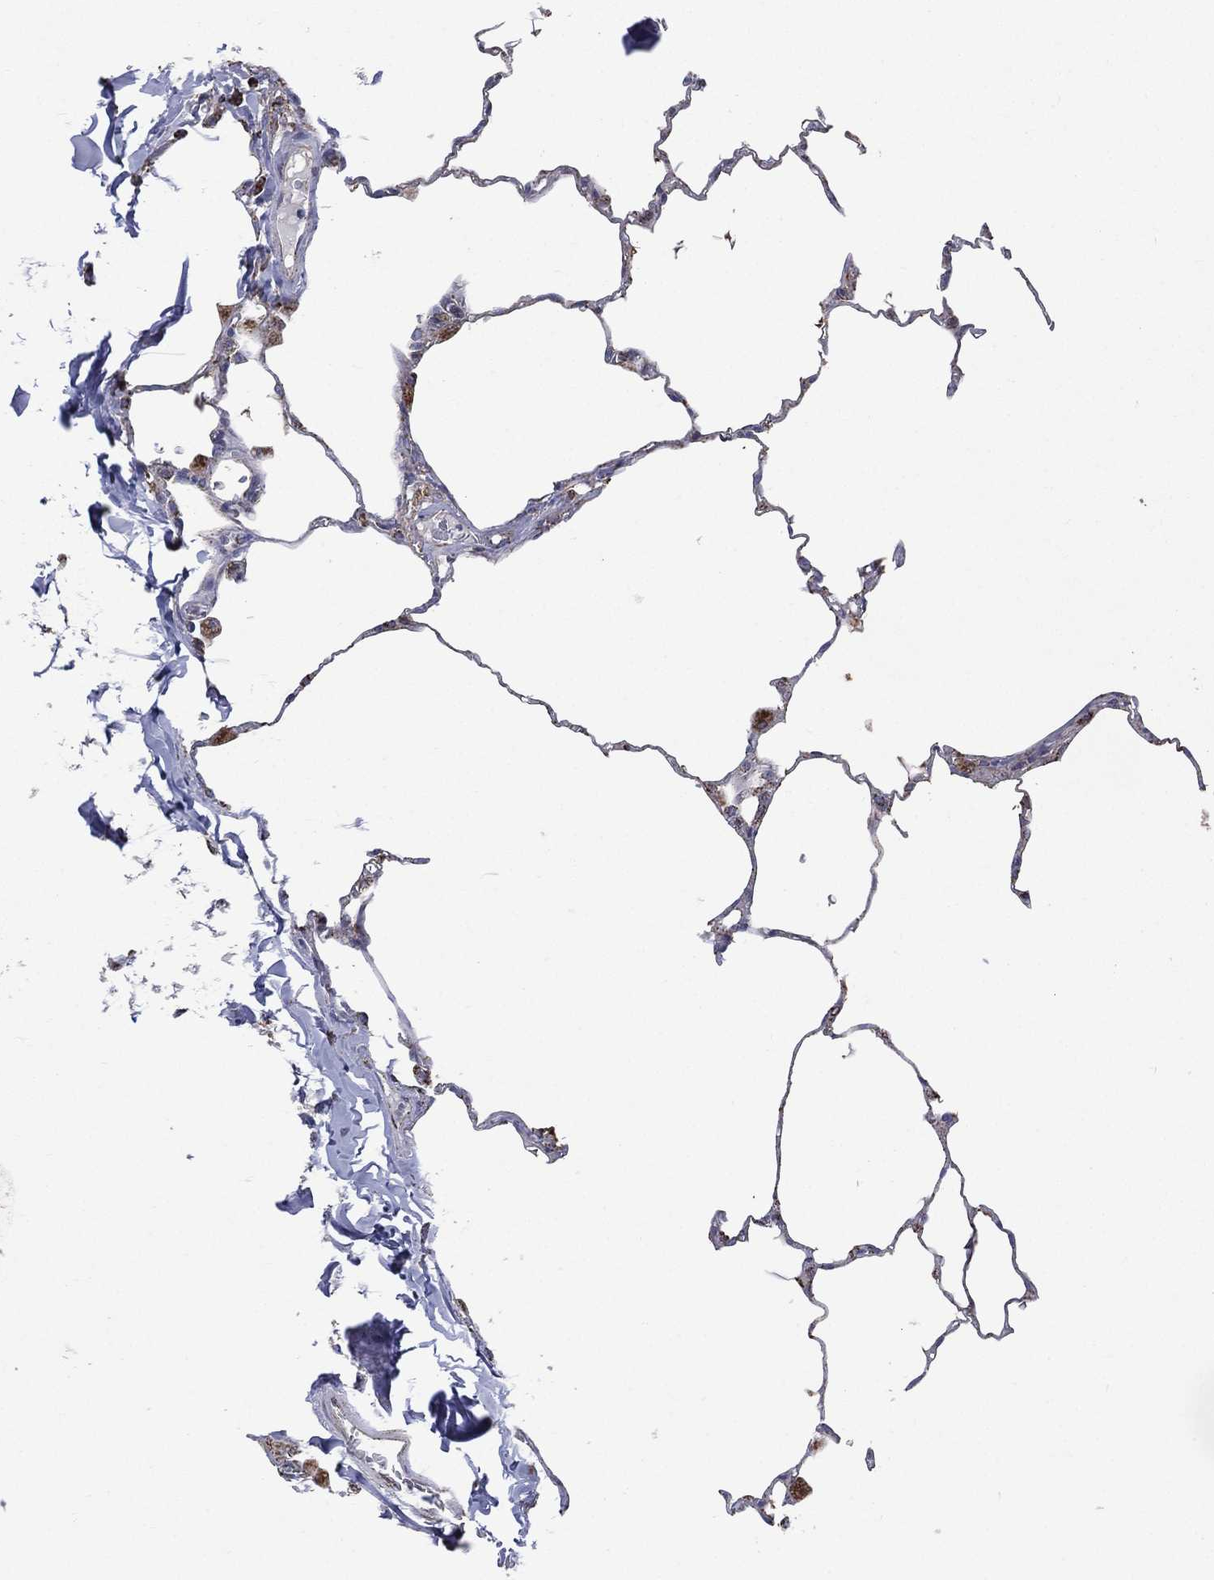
{"staining": {"intensity": "strong", "quantity": "25%-75%", "location": "cytoplasmic/membranous"}, "tissue": "lung", "cell_type": "Alveolar cells", "image_type": "normal", "snomed": [{"axis": "morphology", "description": "Normal tissue, NOS"}, {"axis": "morphology", "description": "Adenocarcinoma, metastatic, NOS"}, {"axis": "topography", "description": "Lung"}], "caption": "Alveolar cells display high levels of strong cytoplasmic/membranous expression in about 25%-75% of cells in benign lung. The staining was performed using DAB (3,3'-diaminobenzidine), with brown indicating positive protein expression. Nuclei are stained blue with hematoxylin.", "gene": "GOT2", "patient": {"sex": "male", "age": 45}}